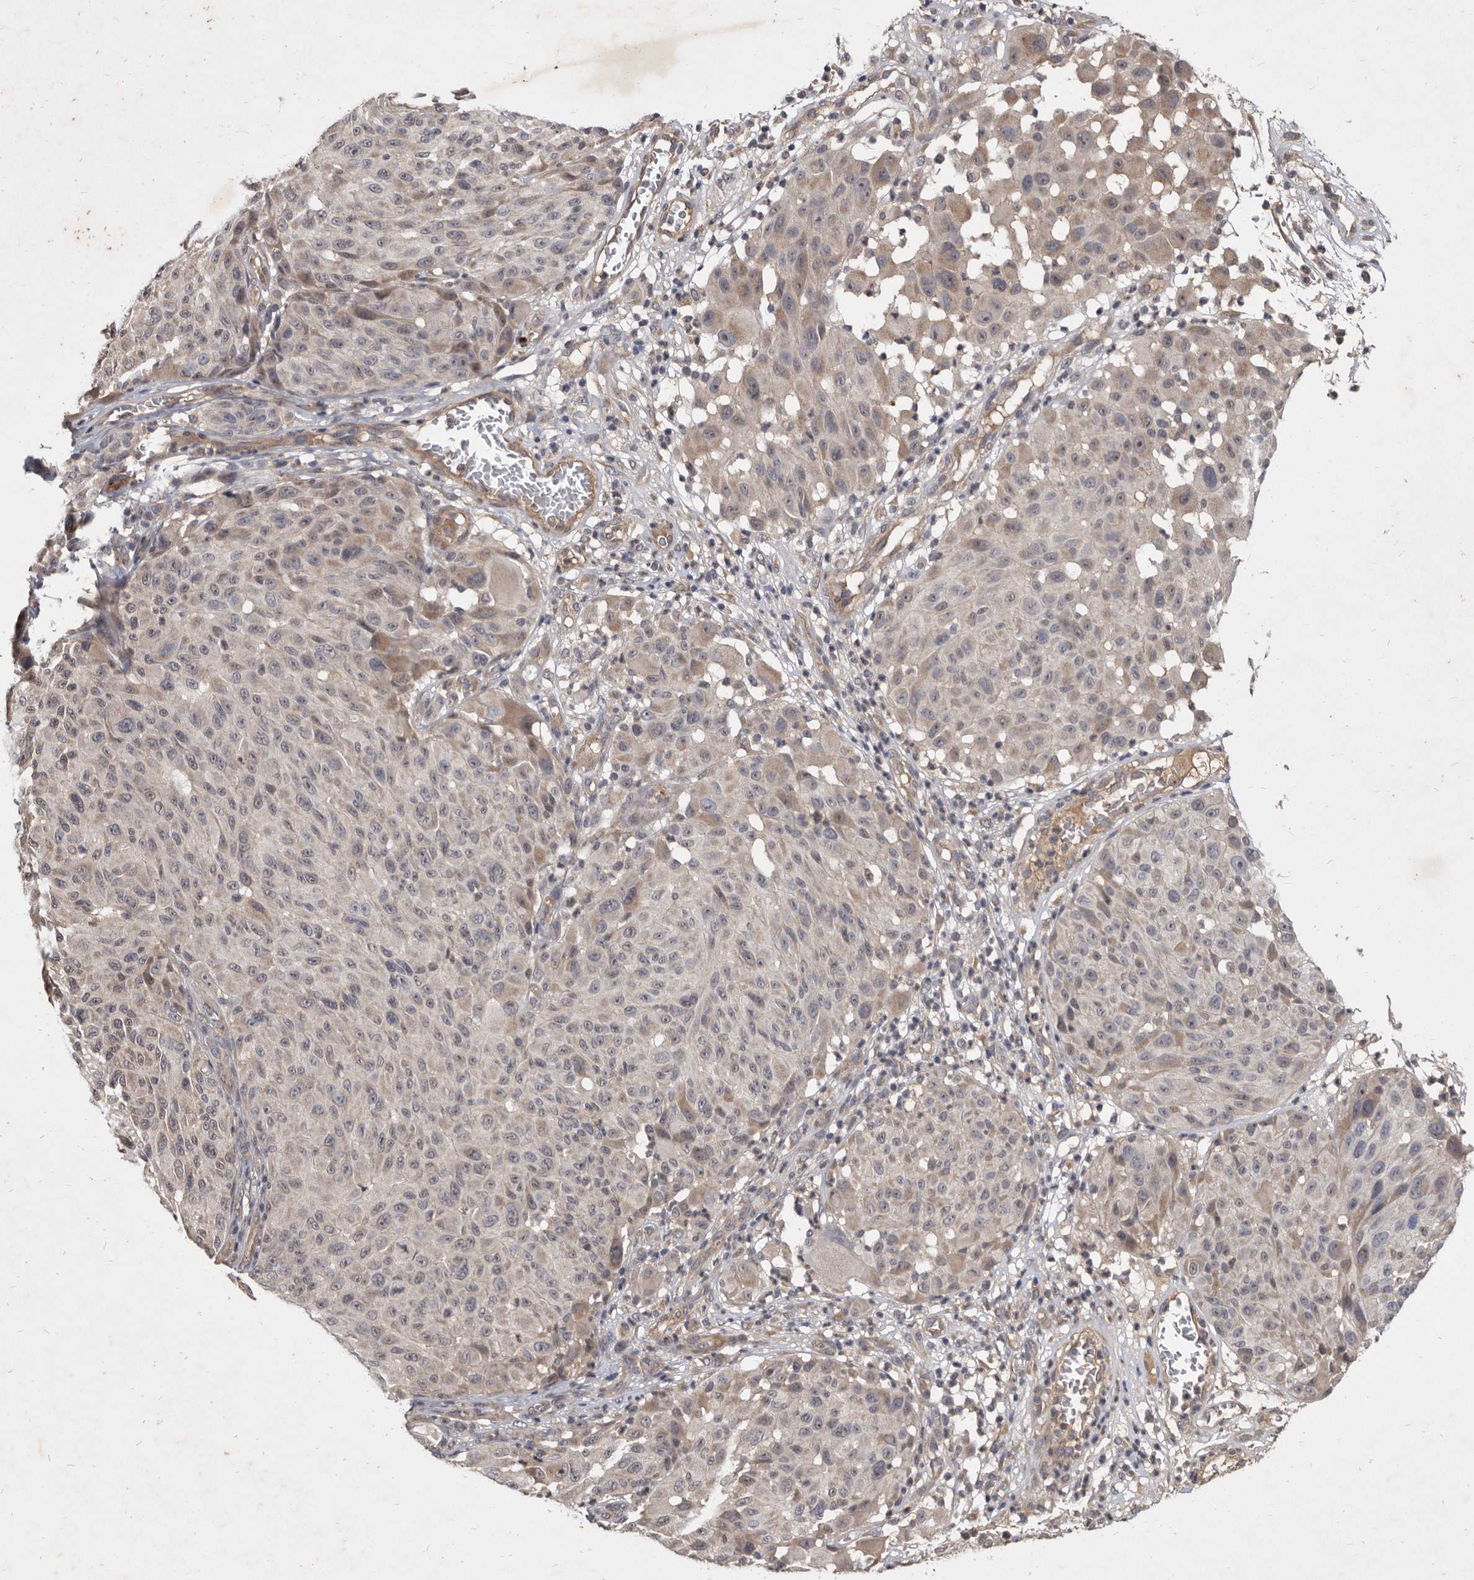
{"staining": {"intensity": "negative", "quantity": "none", "location": "none"}, "tissue": "melanoma", "cell_type": "Tumor cells", "image_type": "cancer", "snomed": [{"axis": "morphology", "description": "Malignant melanoma, NOS"}, {"axis": "topography", "description": "Skin"}], "caption": "Immunohistochemistry image of neoplastic tissue: human malignant melanoma stained with DAB (3,3'-diaminobenzidine) shows no significant protein expression in tumor cells.", "gene": "DNAJC28", "patient": {"sex": "male", "age": 83}}